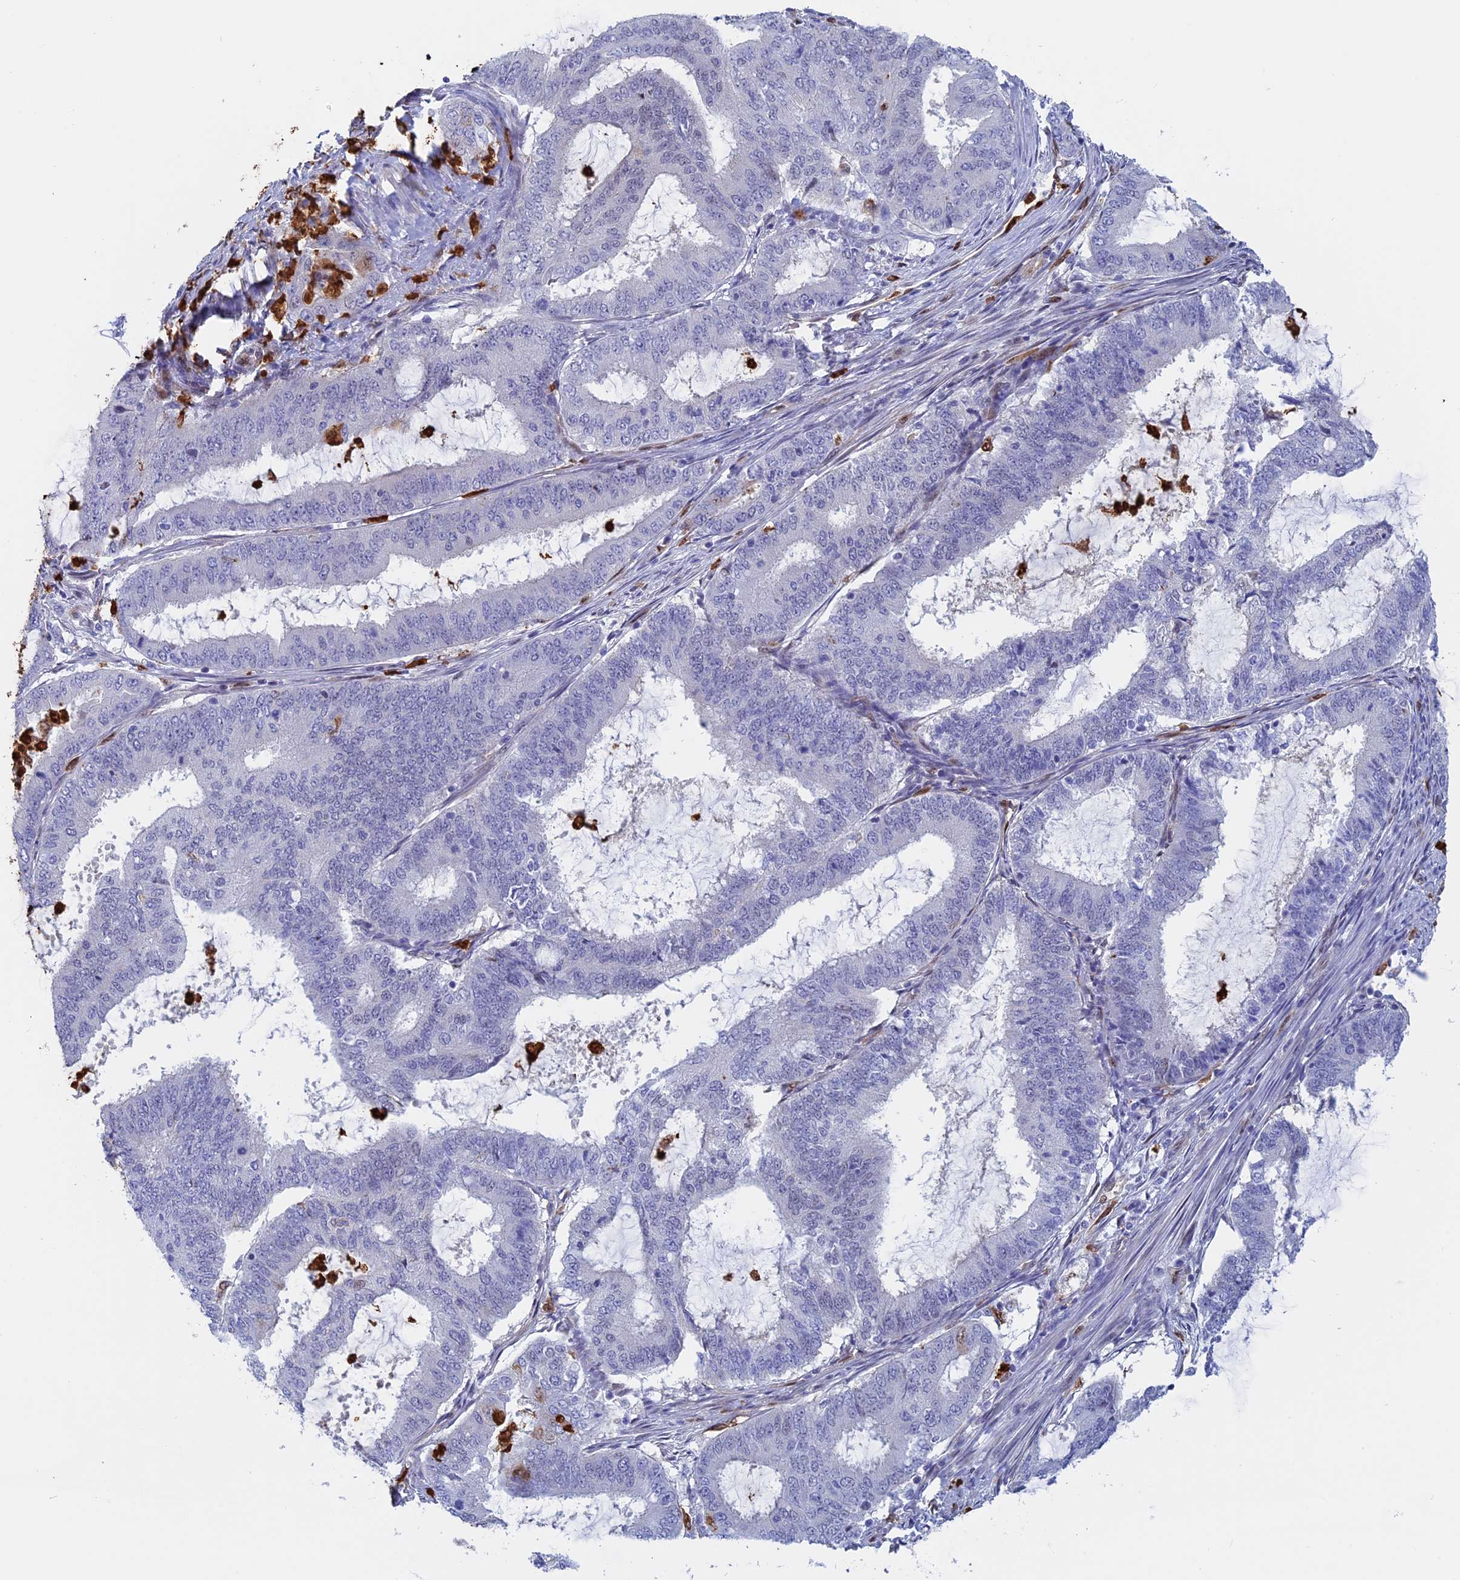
{"staining": {"intensity": "negative", "quantity": "none", "location": "none"}, "tissue": "endometrial cancer", "cell_type": "Tumor cells", "image_type": "cancer", "snomed": [{"axis": "morphology", "description": "Adenocarcinoma, NOS"}, {"axis": "topography", "description": "Endometrium"}], "caption": "Tumor cells show no significant protein expression in endometrial cancer. The staining was performed using DAB to visualize the protein expression in brown, while the nuclei were stained in blue with hematoxylin (Magnification: 20x).", "gene": "SLC26A1", "patient": {"sex": "female", "age": 51}}